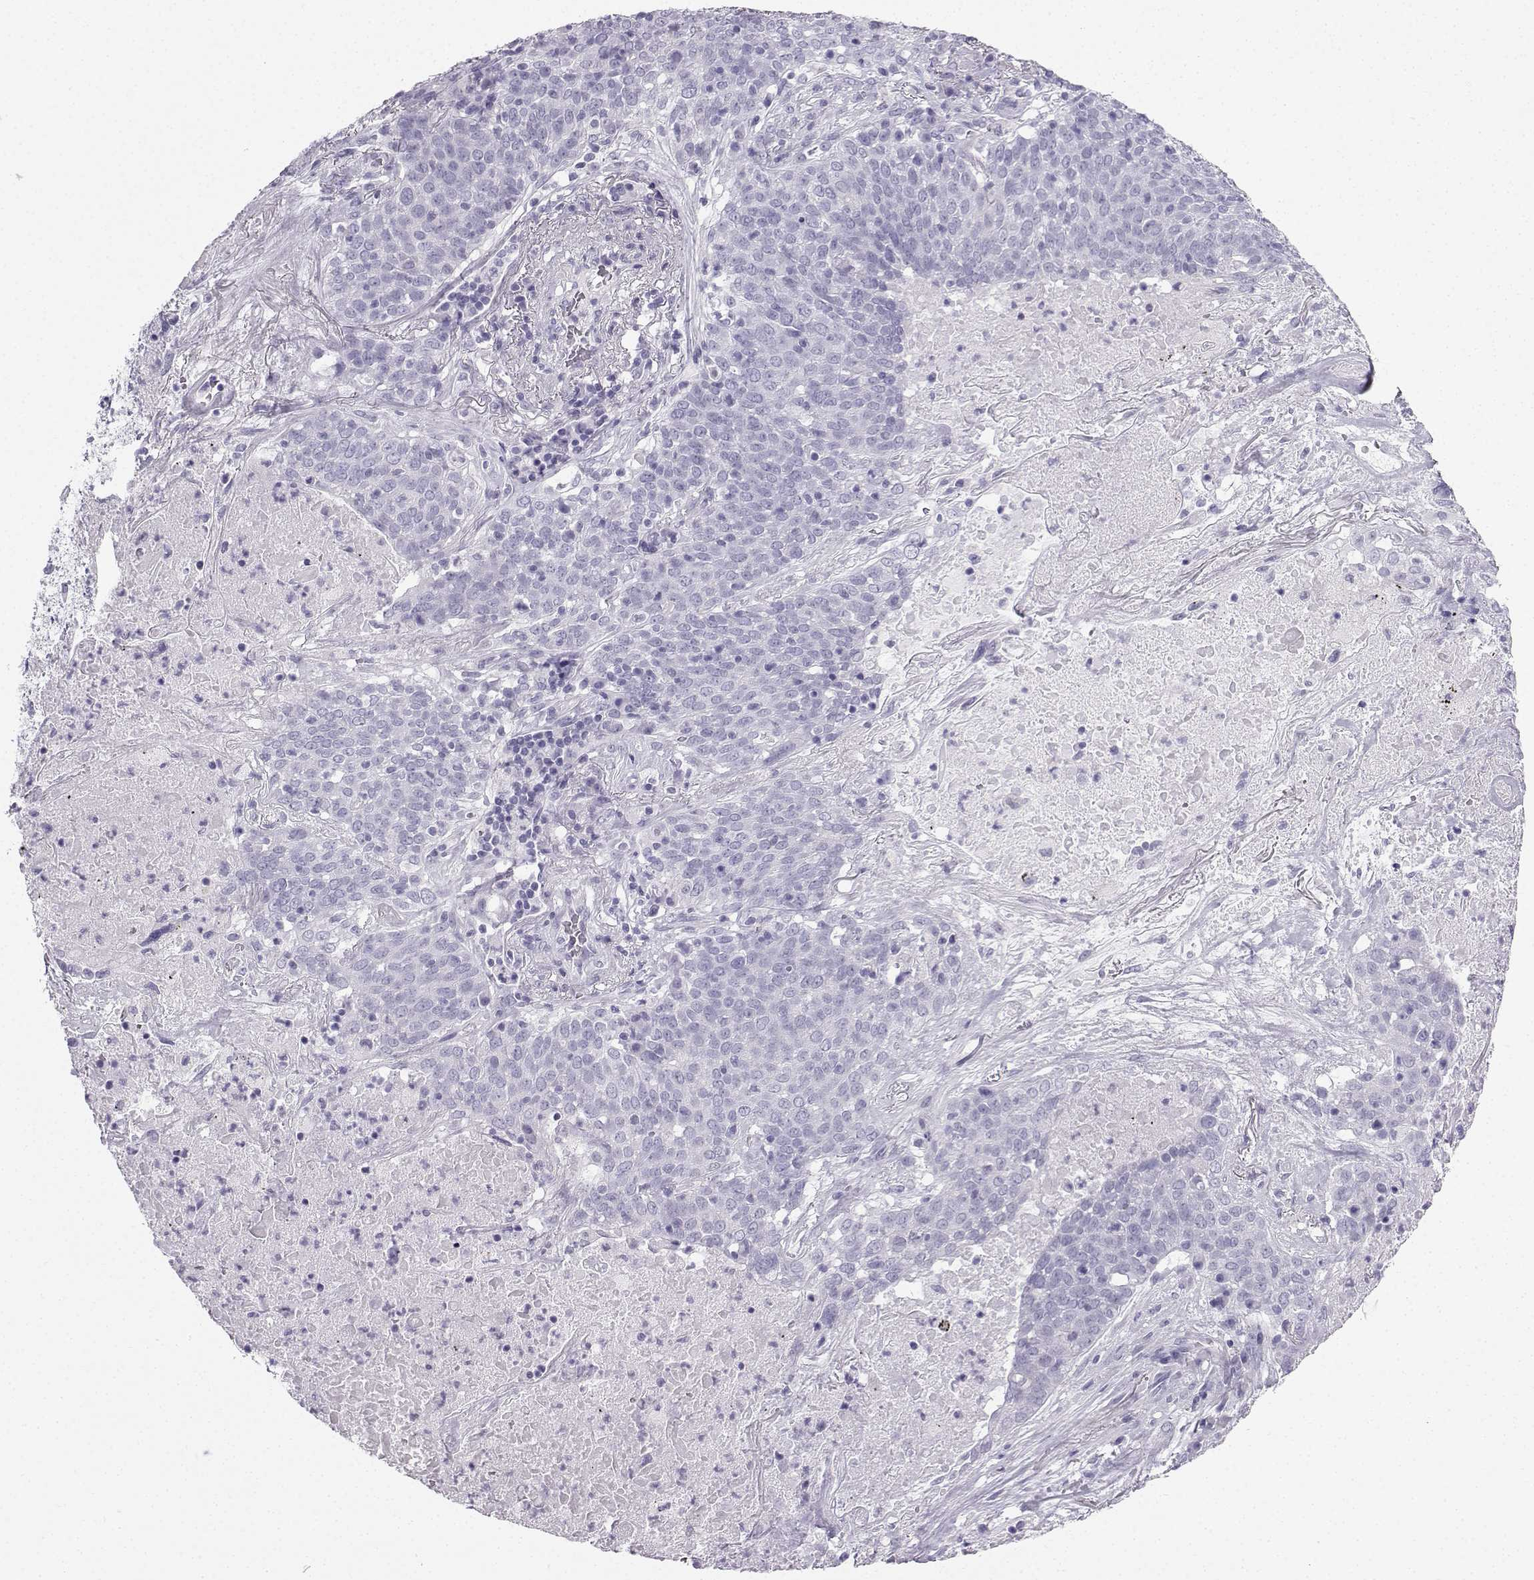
{"staining": {"intensity": "negative", "quantity": "none", "location": "none"}, "tissue": "lung cancer", "cell_type": "Tumor cells", "image_type": "cancer", "snomed": [{"axis": "morphology", "description": "Squamous cell carcinoma, NOS"}, {"axis": "topography", "description": "Lung"}], "caption": "A high-resolution image shows IHC staining of lung cancer, which shows no significant expression in tumor cells. (Stains: DAB (3,3'-diaminobenzidine) immunohistochemistry with hematoxylin counter stain, Microscopy: brightfield microscopy at high magnification).", "gene": "IQCD", "patient": {"sex": "male", "age": 82}}